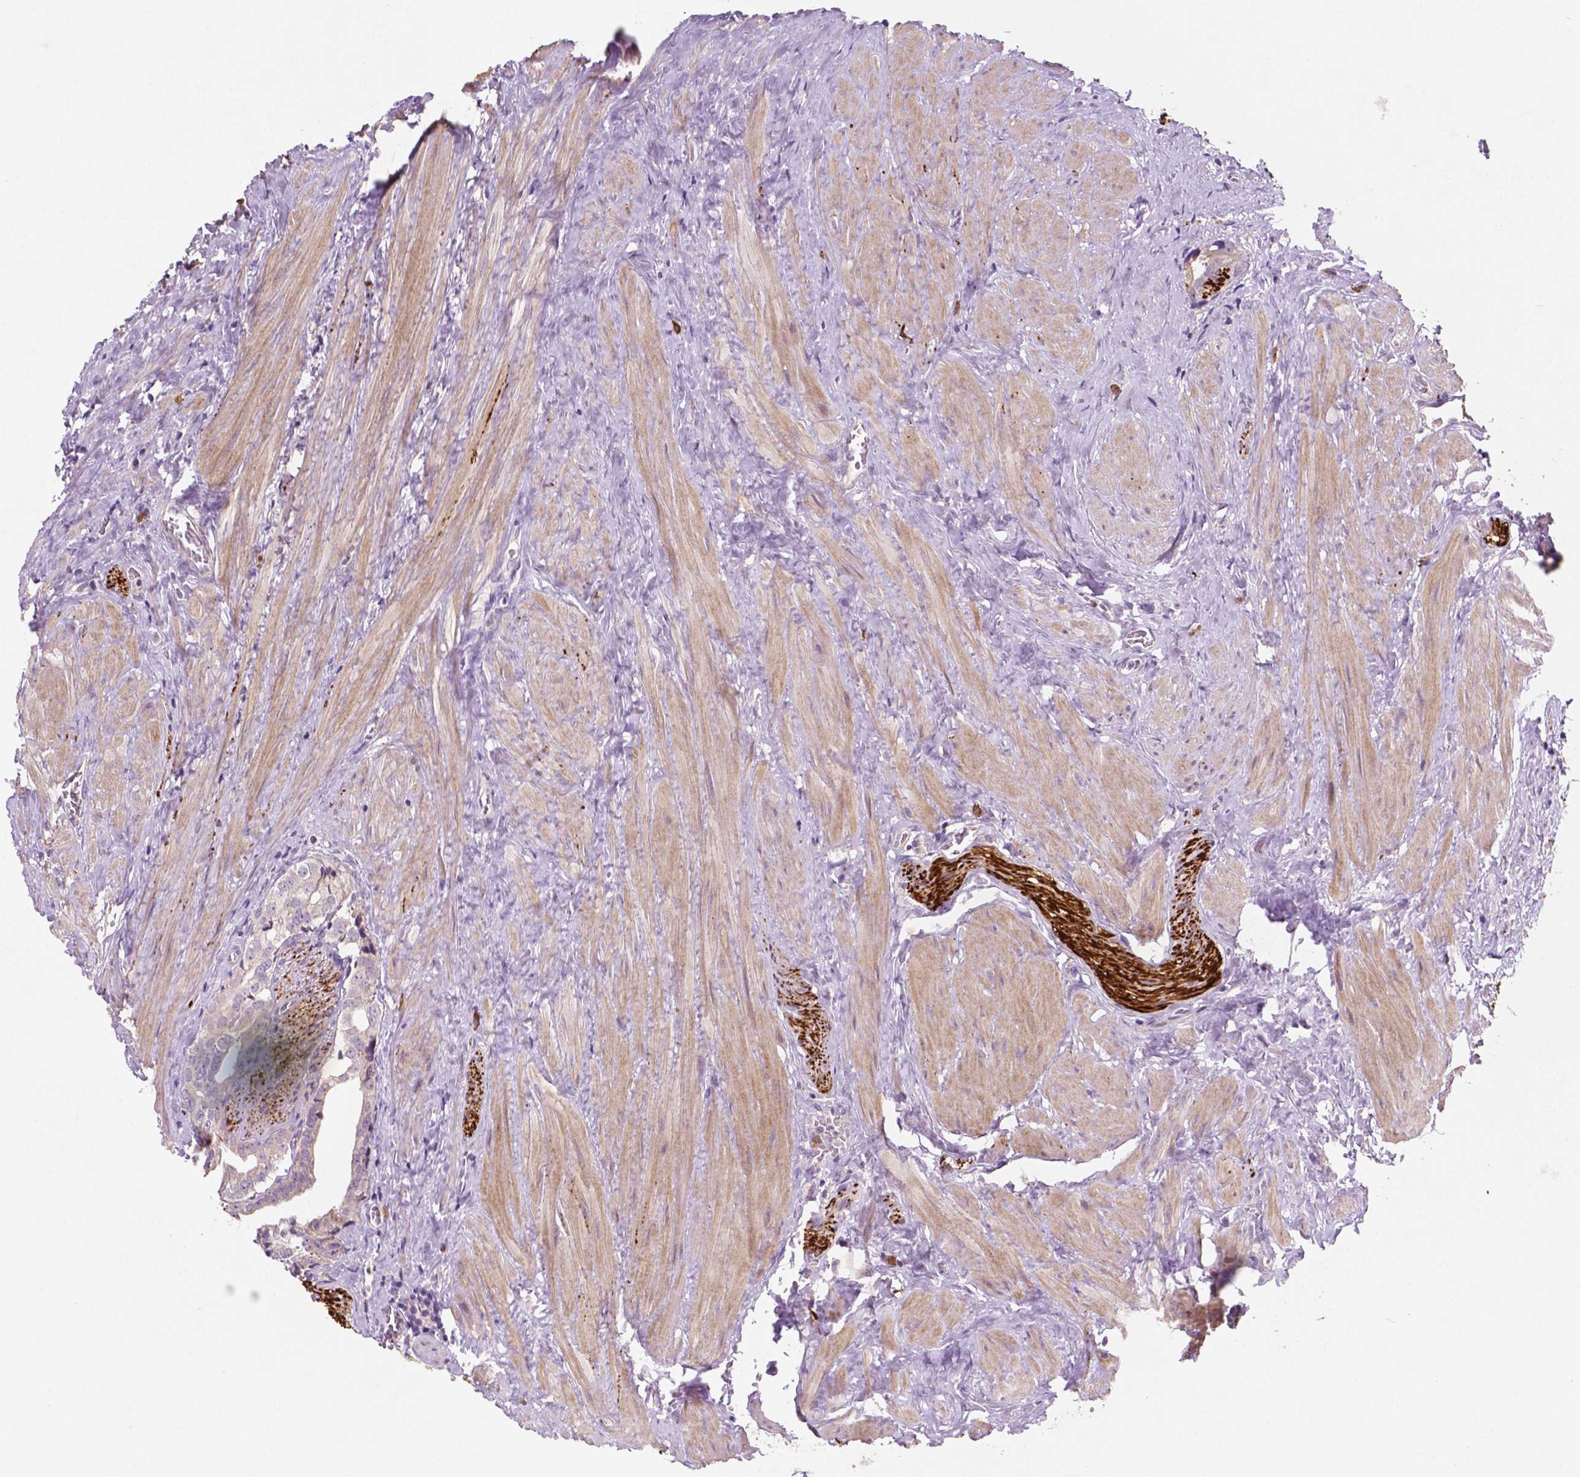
{"staining": {"intensity": "negative", "quantity": "none", "location": "none"}, "tissue": "prostate cancer", "cell_type": "Tumor cells", "image_type": "cancer", "snomed": [{"axis": "morphology", "description": "Adenocarcinoma, NOS"}, {"axis": "topography", "description": "Prostate and seminal vesicle, NOS"}], "caption": "IHC of human prostate cancer reveals no expression in tumor cells.", "gene": "LRP1B", "patient": {"sex": "male", "age": 63}}